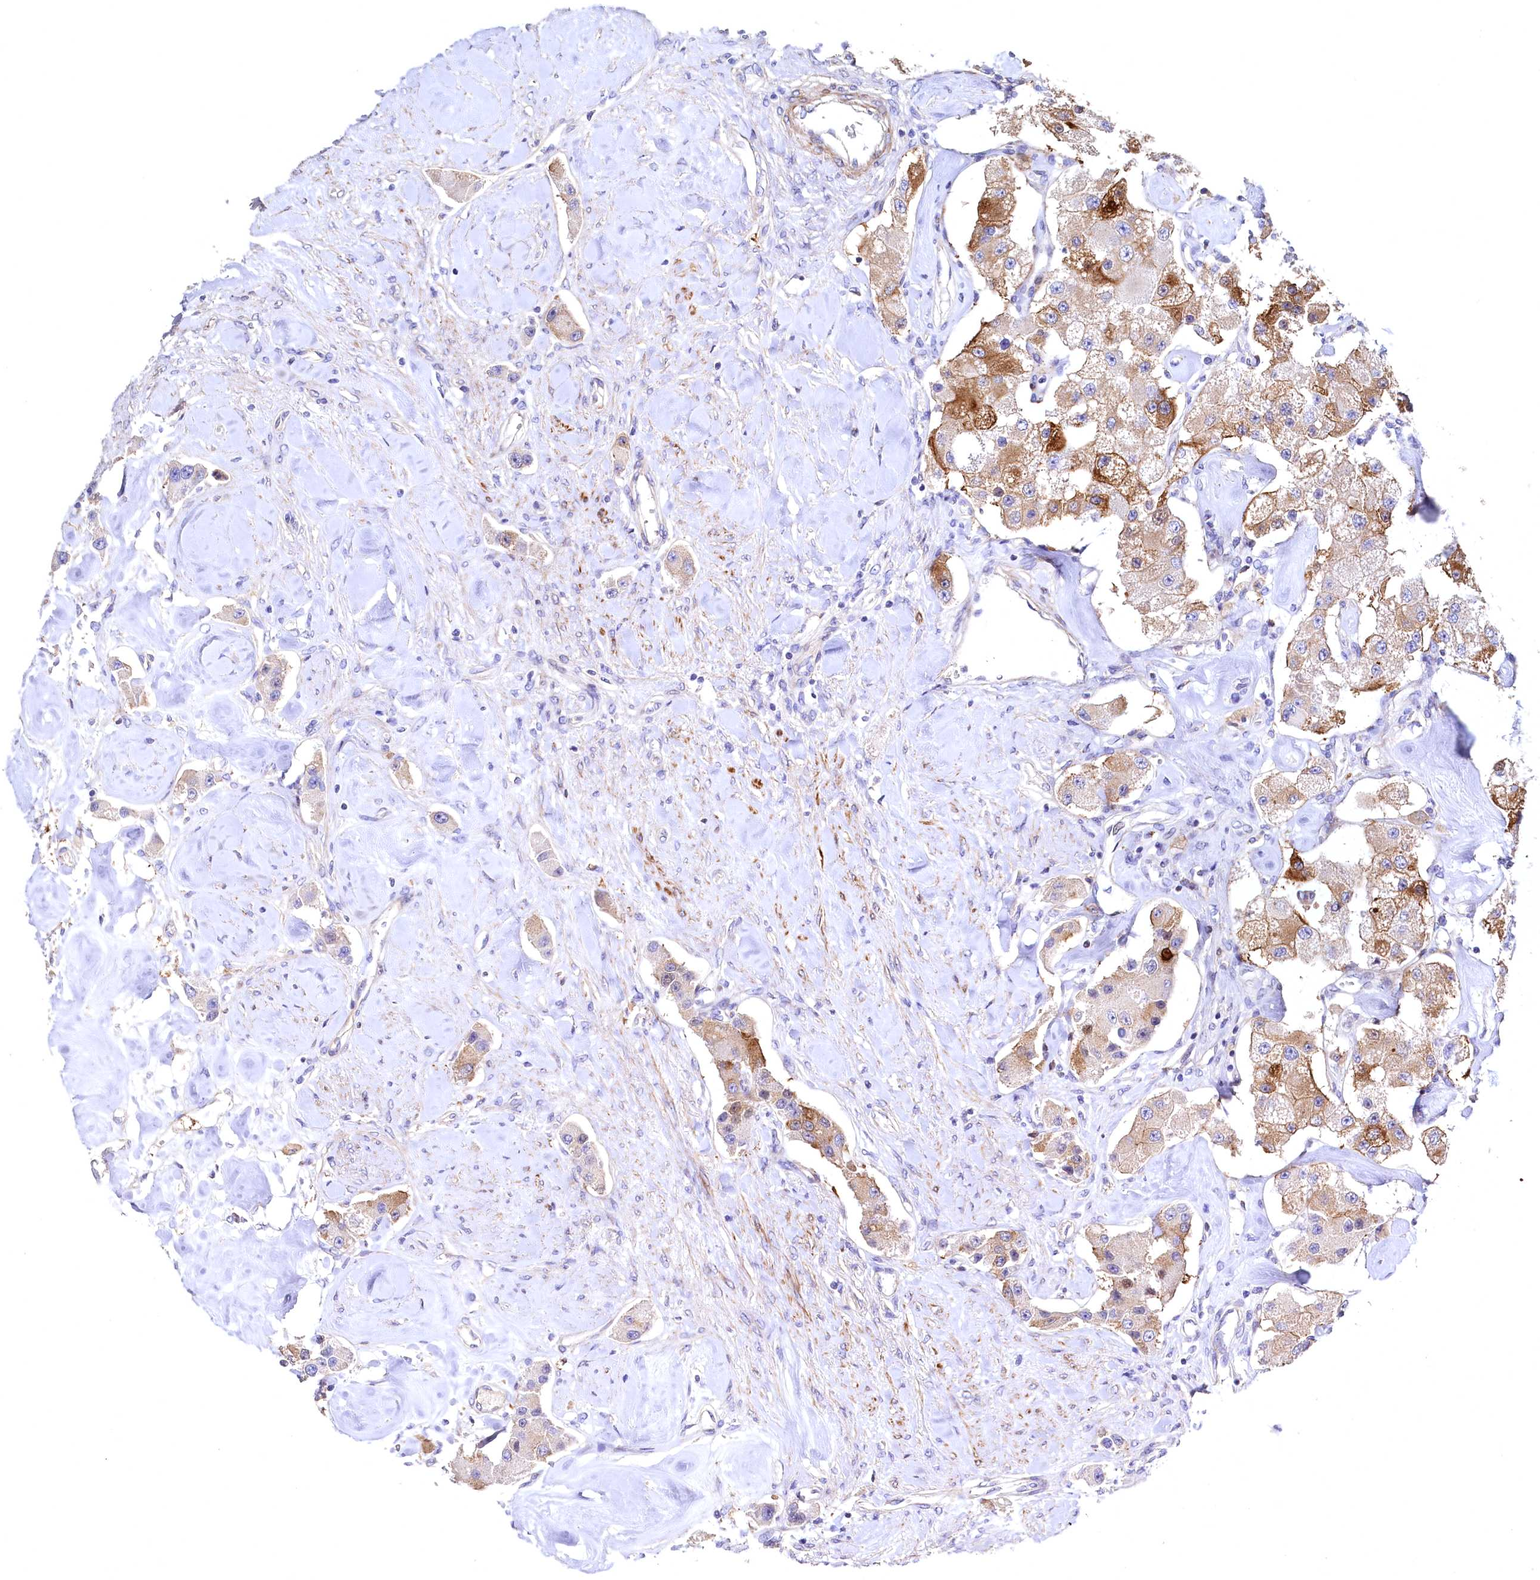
{"staining": {"intensity": "moderate", "quantity": "25%-75%", "location": "cytoplasmic/membranous"}, "tissue": "carcinoid", "cell_type": "Tumor cells", "image_type": "cancer", "snomed": [{"axis": "morphology", "description": "Carcinoid, malignant, NOS"}, {"axis": "topography", "description": "Pancreas"}], "caption": "Brown immunohistochemical staining in human malignant carcinoid displays moderate cytoplasmic/membranous staining in about 25%-75% of tumor cells.", "gene": "WNT8A", "patient": {"sex": "male", "age": 41}}